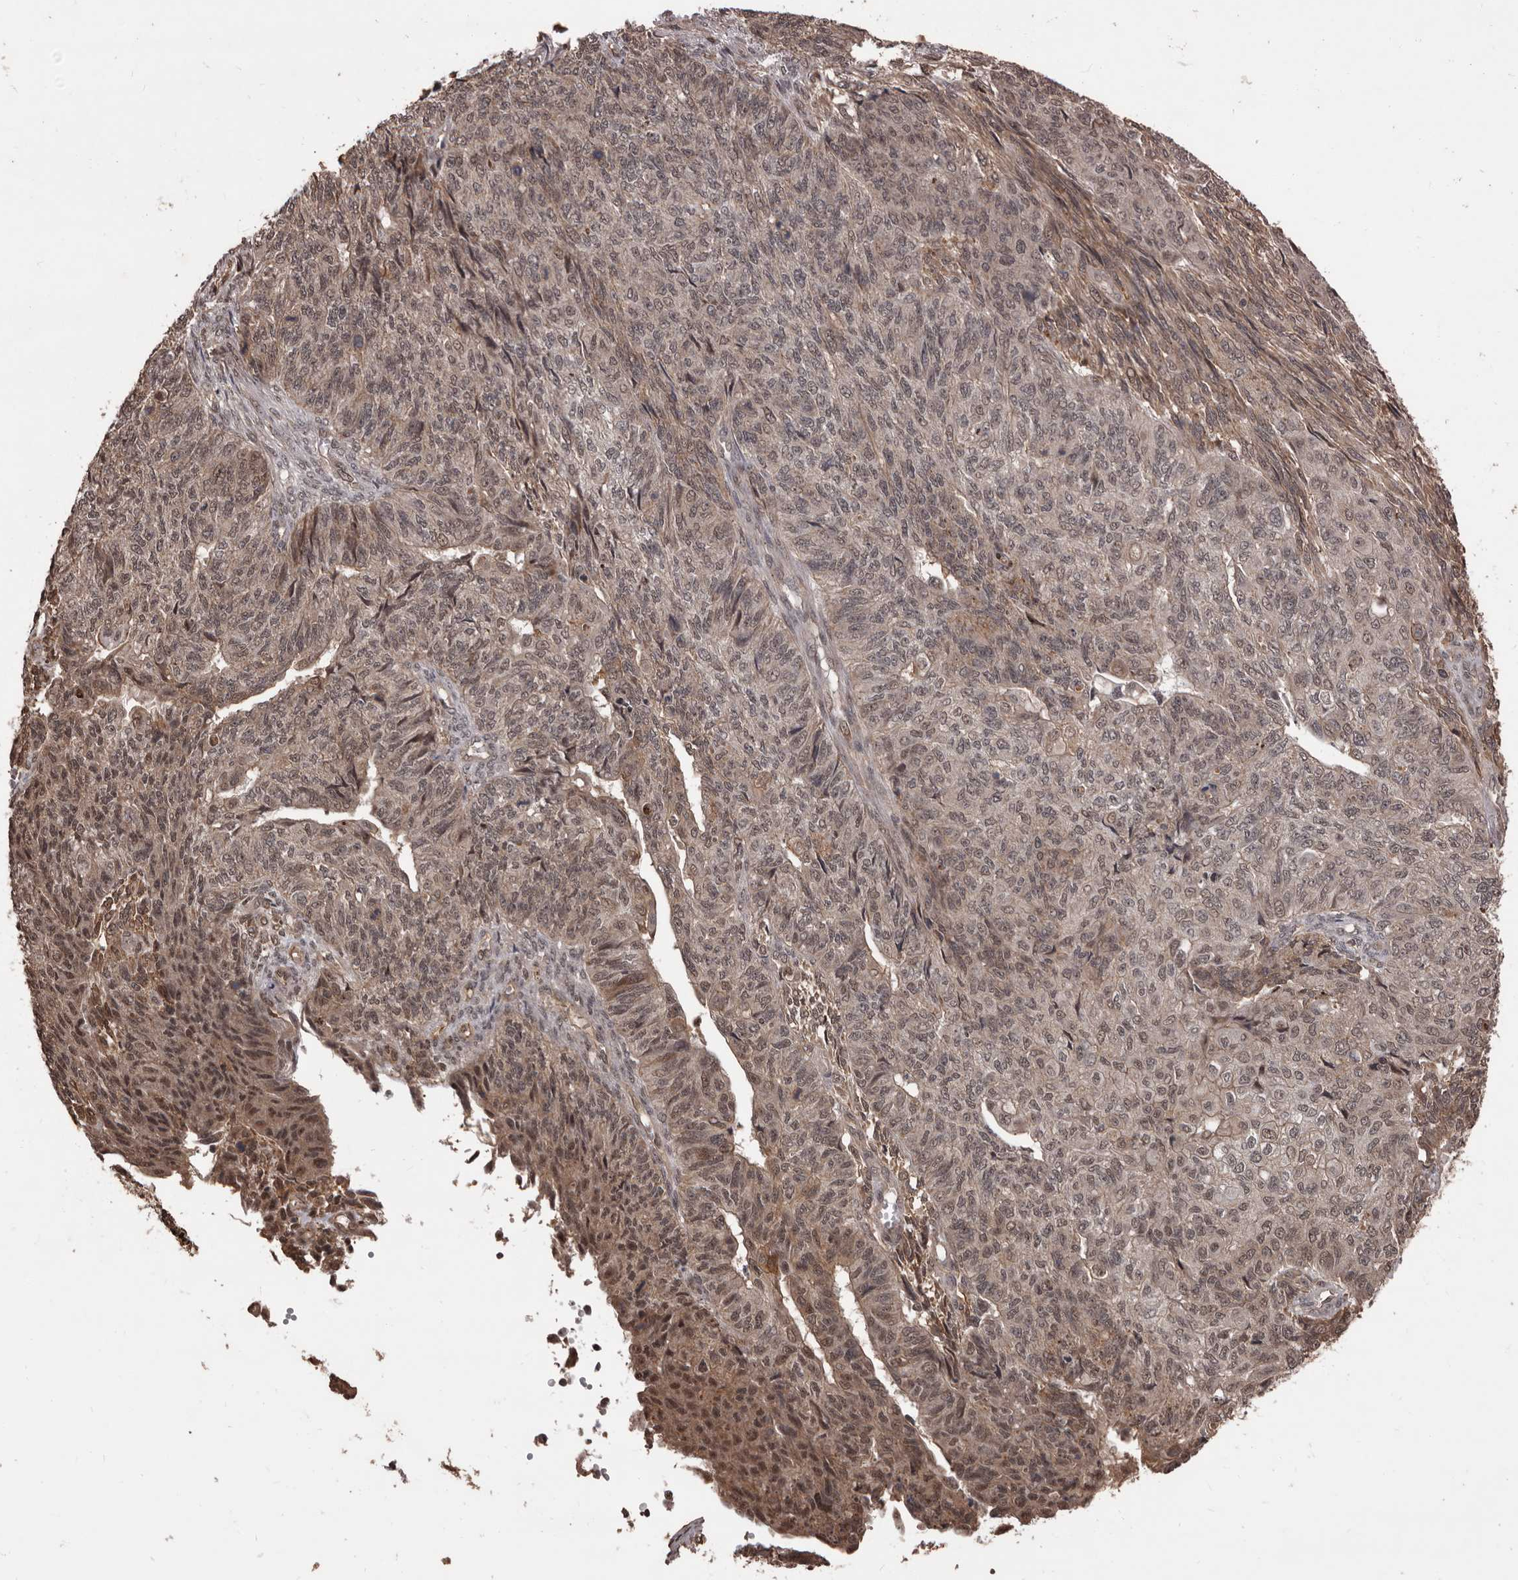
{"staining": {"intensity": "weak", "quantity": "25%-75%", "location": "nuclear"}, "tissue": "endometrial cancer", "cell_type": "Tumor cells", "image_type": "cancer", "snomed": [{"axis": "morphology", "description": "Adenocarcinoma, NOS"}, {"axis": "topography", "description": "Endometrium"}], "caption": "Endometrial adenocarcinoma was stained to show a protein in brown. There is low levels of weak nuclear expression in about 25%-75% of tumor cells. (brown staining indicates protein expression, while blue staining denotes nuclei).", "gene": "AHR", "patient": {"sex": "female", "age": 32}}